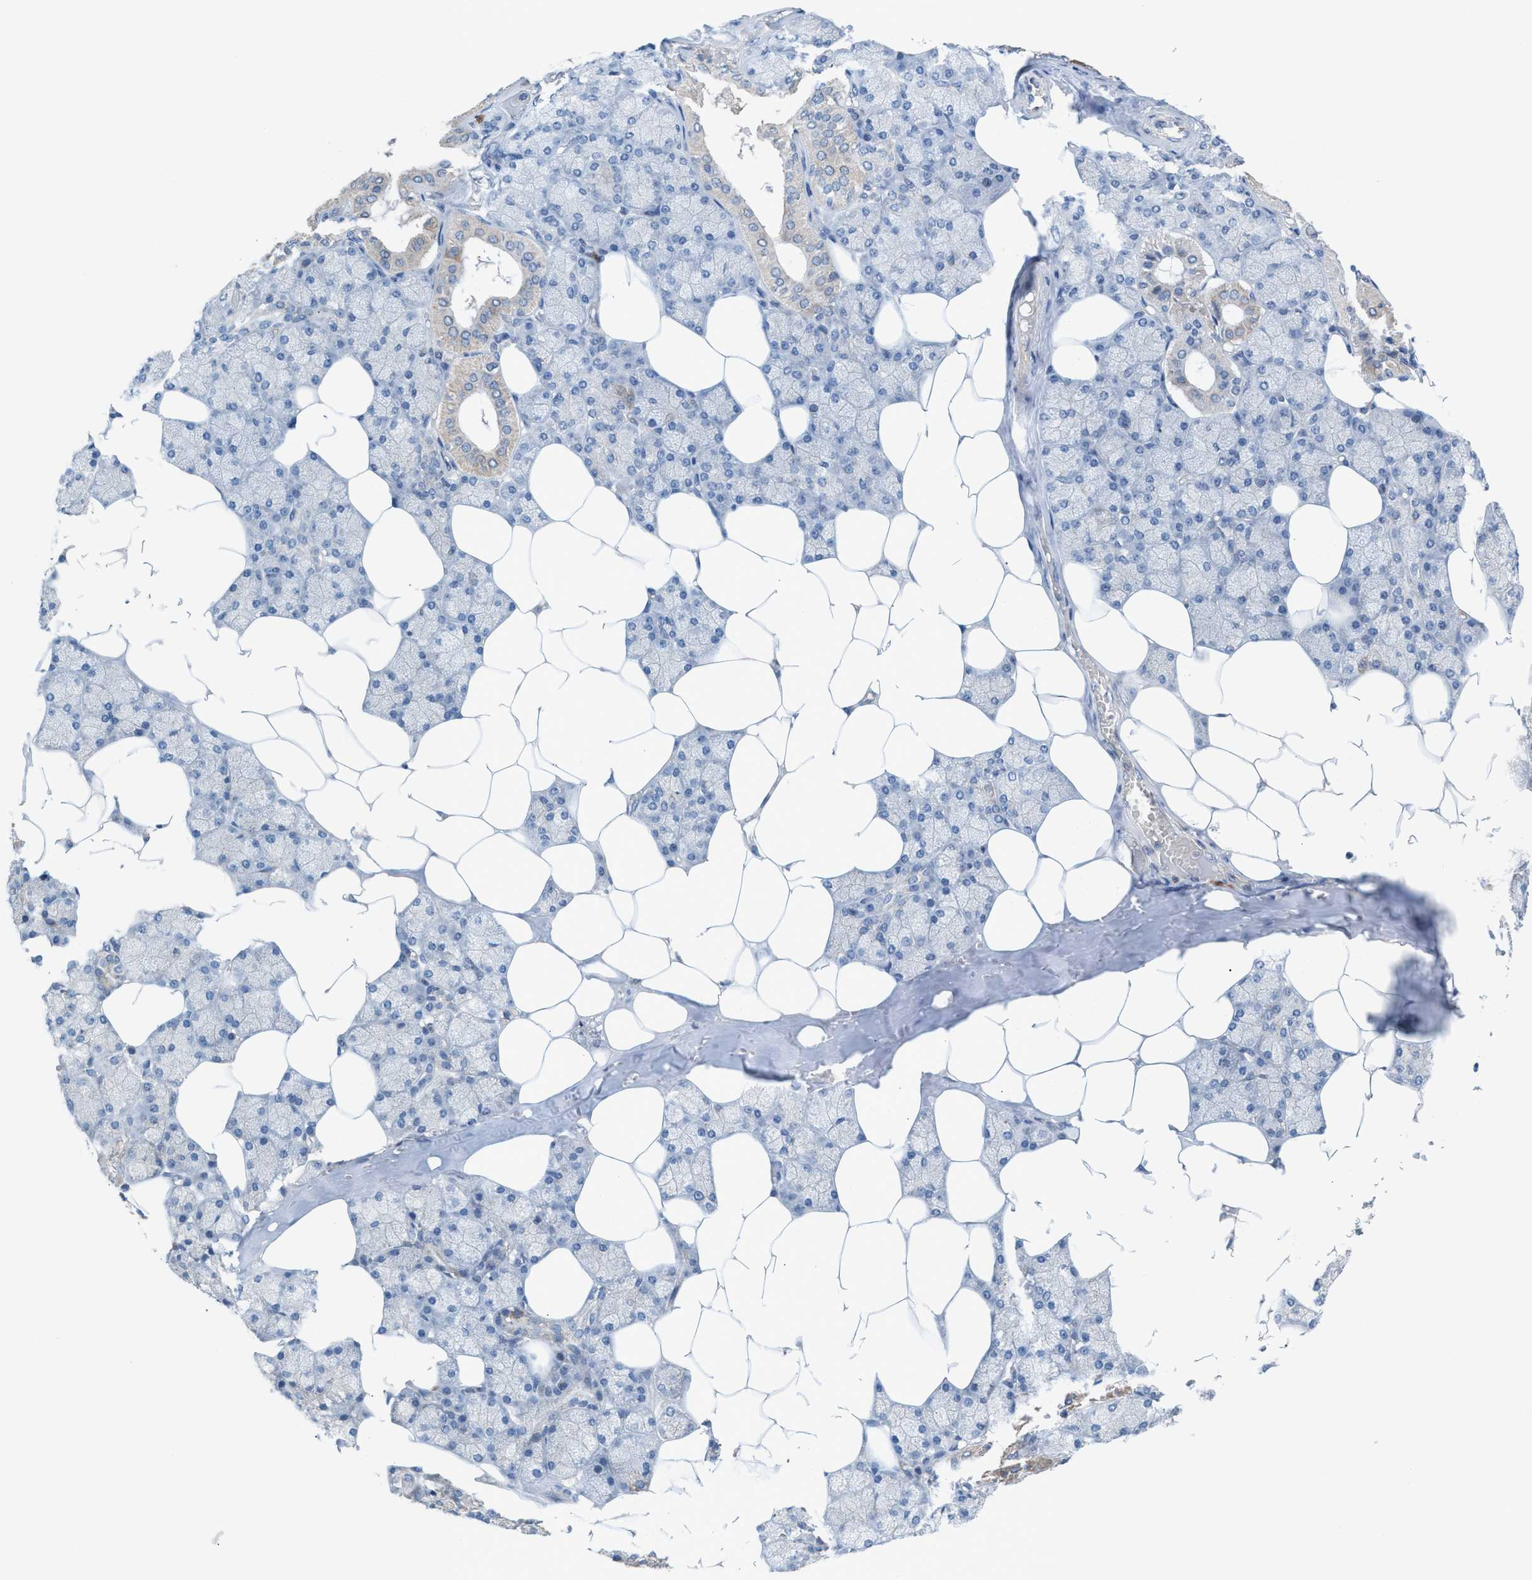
{"staining": {"intensity": "moderate", "quantity": "<25%", "location": "cytoplasmic/membranous"}, "tissue": "salivary gland", "cell_type": "Glandular cells", "image_type": "normal", "snomed": [{"axis": "morphology", "description": "Normal tissue, NOS"}, {"axis": "topography", "description": "Salivary gland"}], "caption": "Brown immunohistochemical staining in unremarkable human salivary gland reveals moderate cytoplasmic/membranous positivity in about <25% of glandular cells.", "gene": "MRM1", "patient": {"sex": "male", "age": 62}}